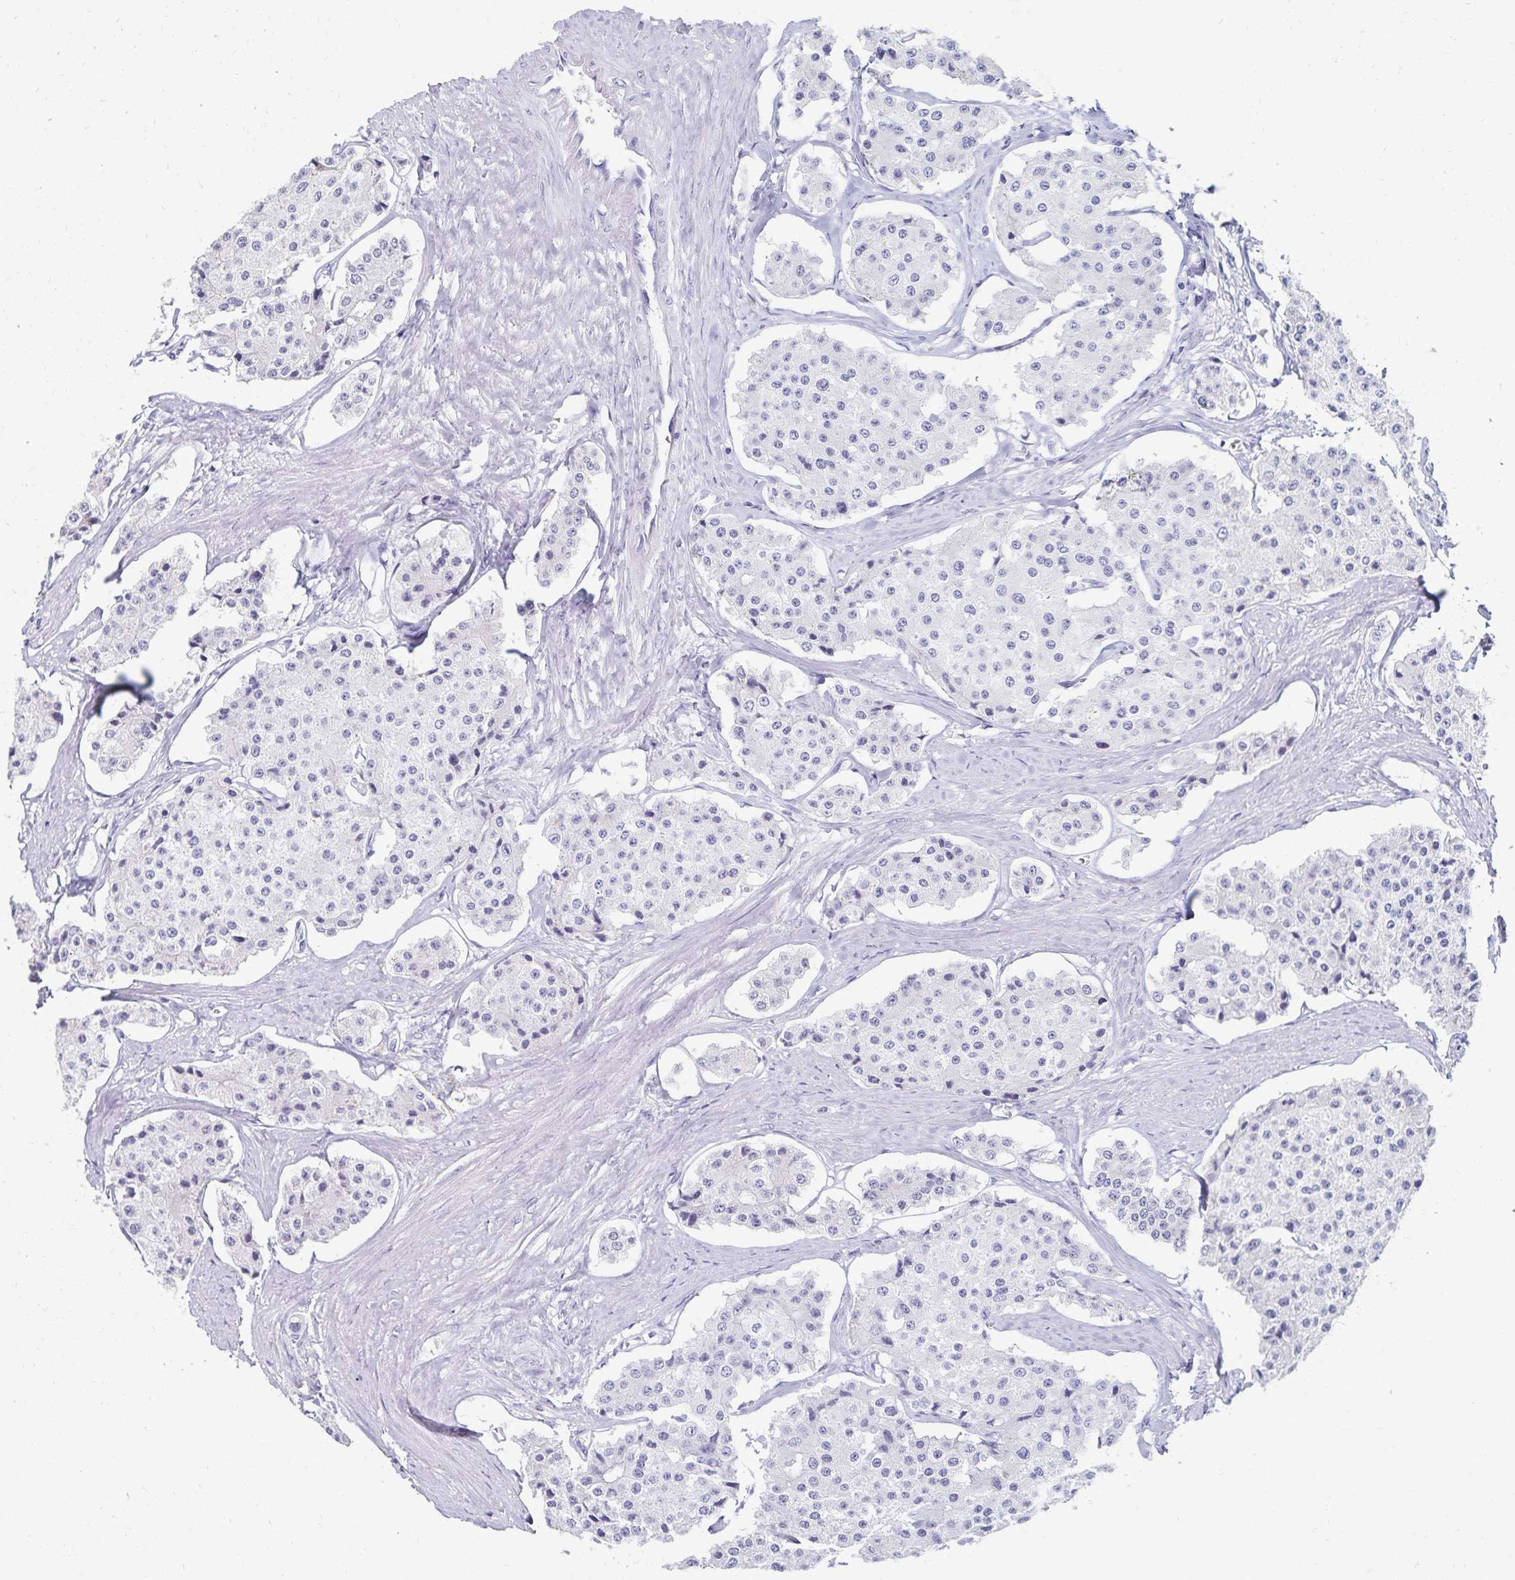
{"staining": {"intensity": "negative", "quantity": "none", "location": "none"}, "tissue": "carcinoid", "cell_type": "Tumor cells", "image_type": "cancer", "snomed": [{"axis": "morphology", "description": "Carcinoid, malignant, NOS"}, {"axis": "topography", "description": "Small intestine"}], "caption": "The image demonstrates no significant staining in tumor cells of carcinoid.", "gene": "C2orf50", "patient": {"sex": "female", "age": 65}}